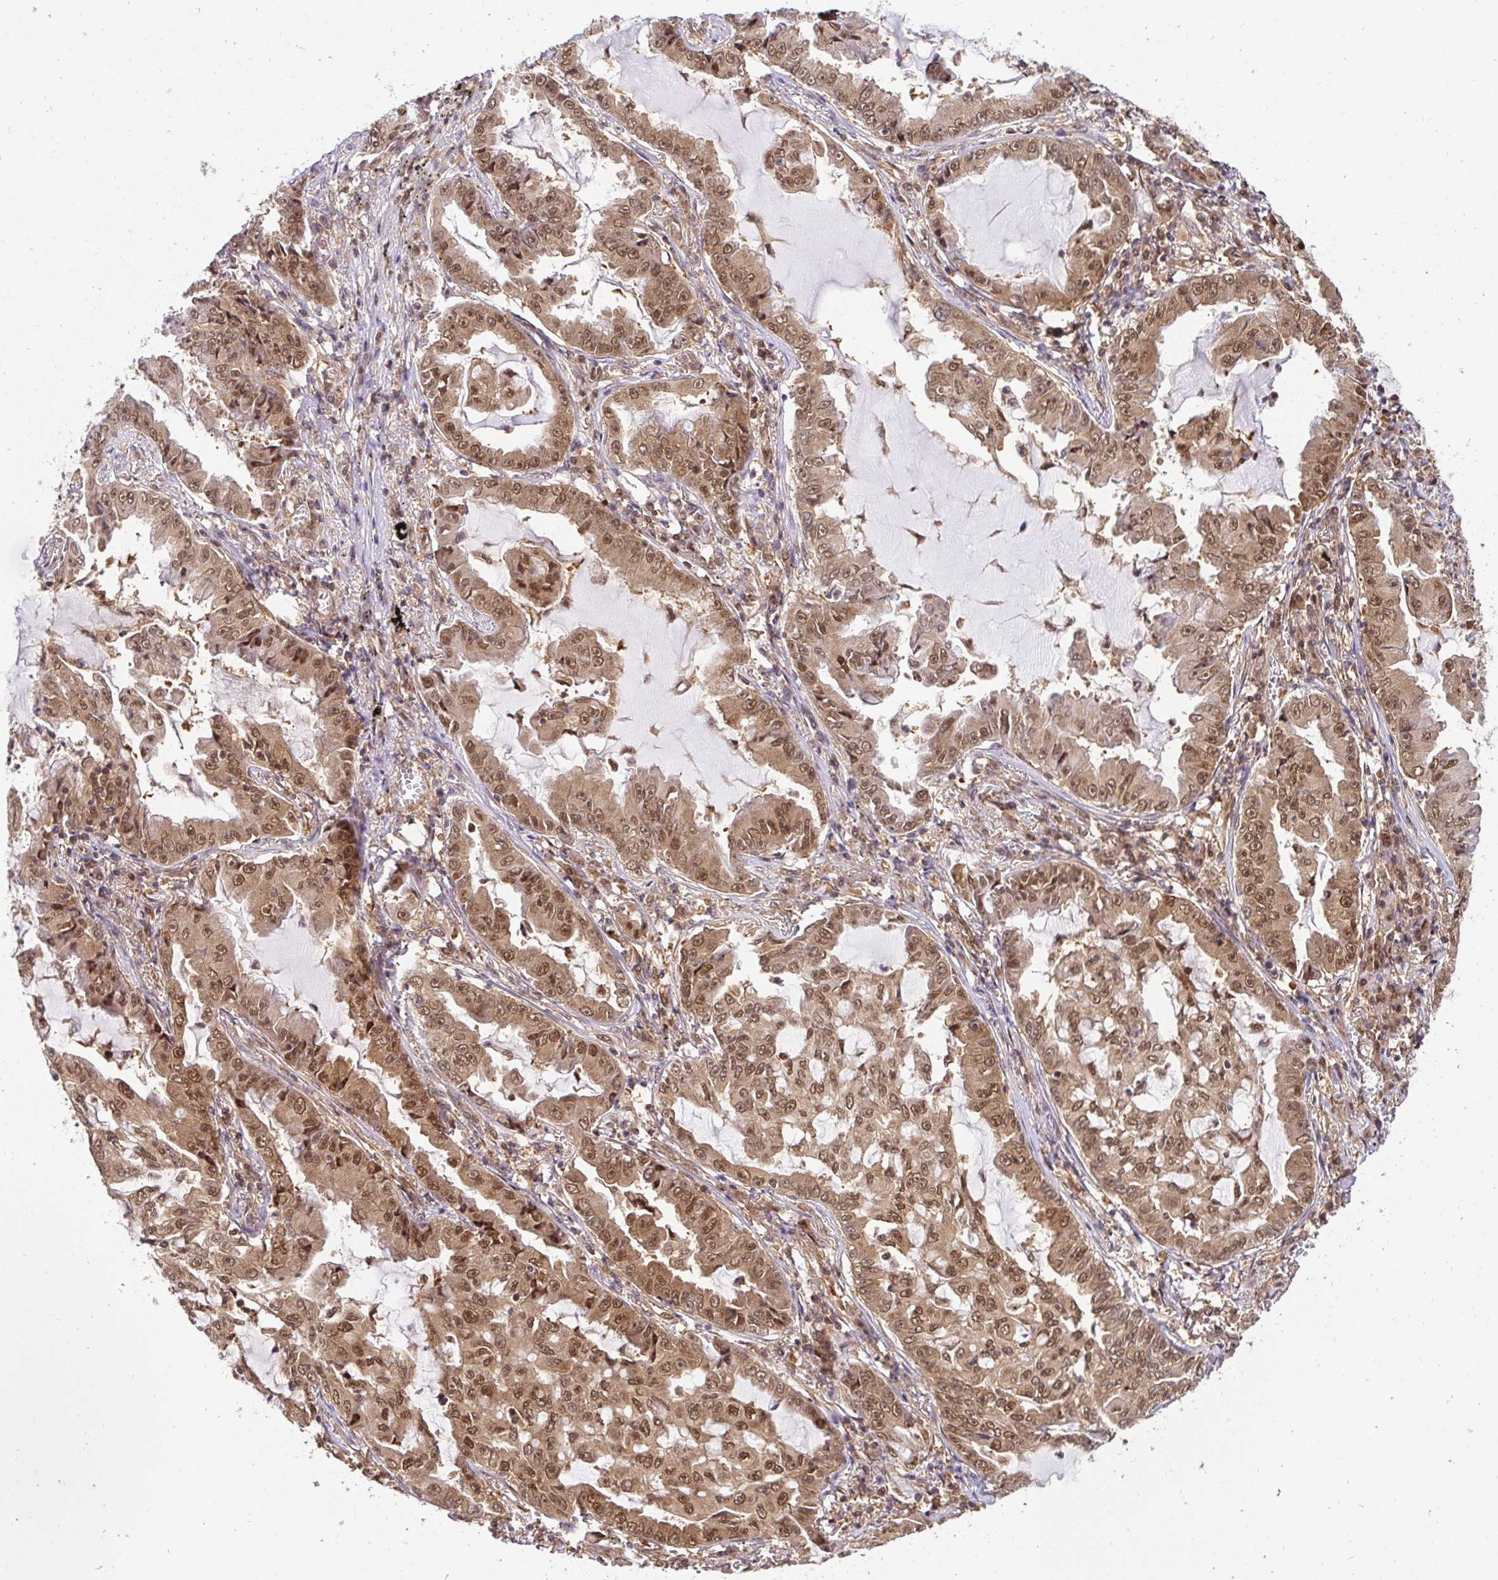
{"staining": {"intensity": "moderate", "quantity": ">75%", "location": "cytoplasmic/membranous,nuclear"}, "tissue": "lung cancer", "cell_type": "Tumor cells", "image_type": "cancer", "snomed": [{"axis": "morphology", "description": "Adenocarcinoma, NOS"}, {"axis": "topography", "description": "Lung"}], "caption": "Immunohistochemistry staining of adenocarcinoma (lung), which displays medium levels of moderate cytoplasmic/membranous and nuclear staining in about >75% of tumor cells indicating moderate cytoplasmic/membranous and nuclear protein expression. The staining was performed using DAB (3,3'-diaminobenzidine) (brown) for protein detection and nuclei were counterstained in hematoxylin (blue).", "gene": "PSMA4", "patient": {"sex": "female", "age": 52}}